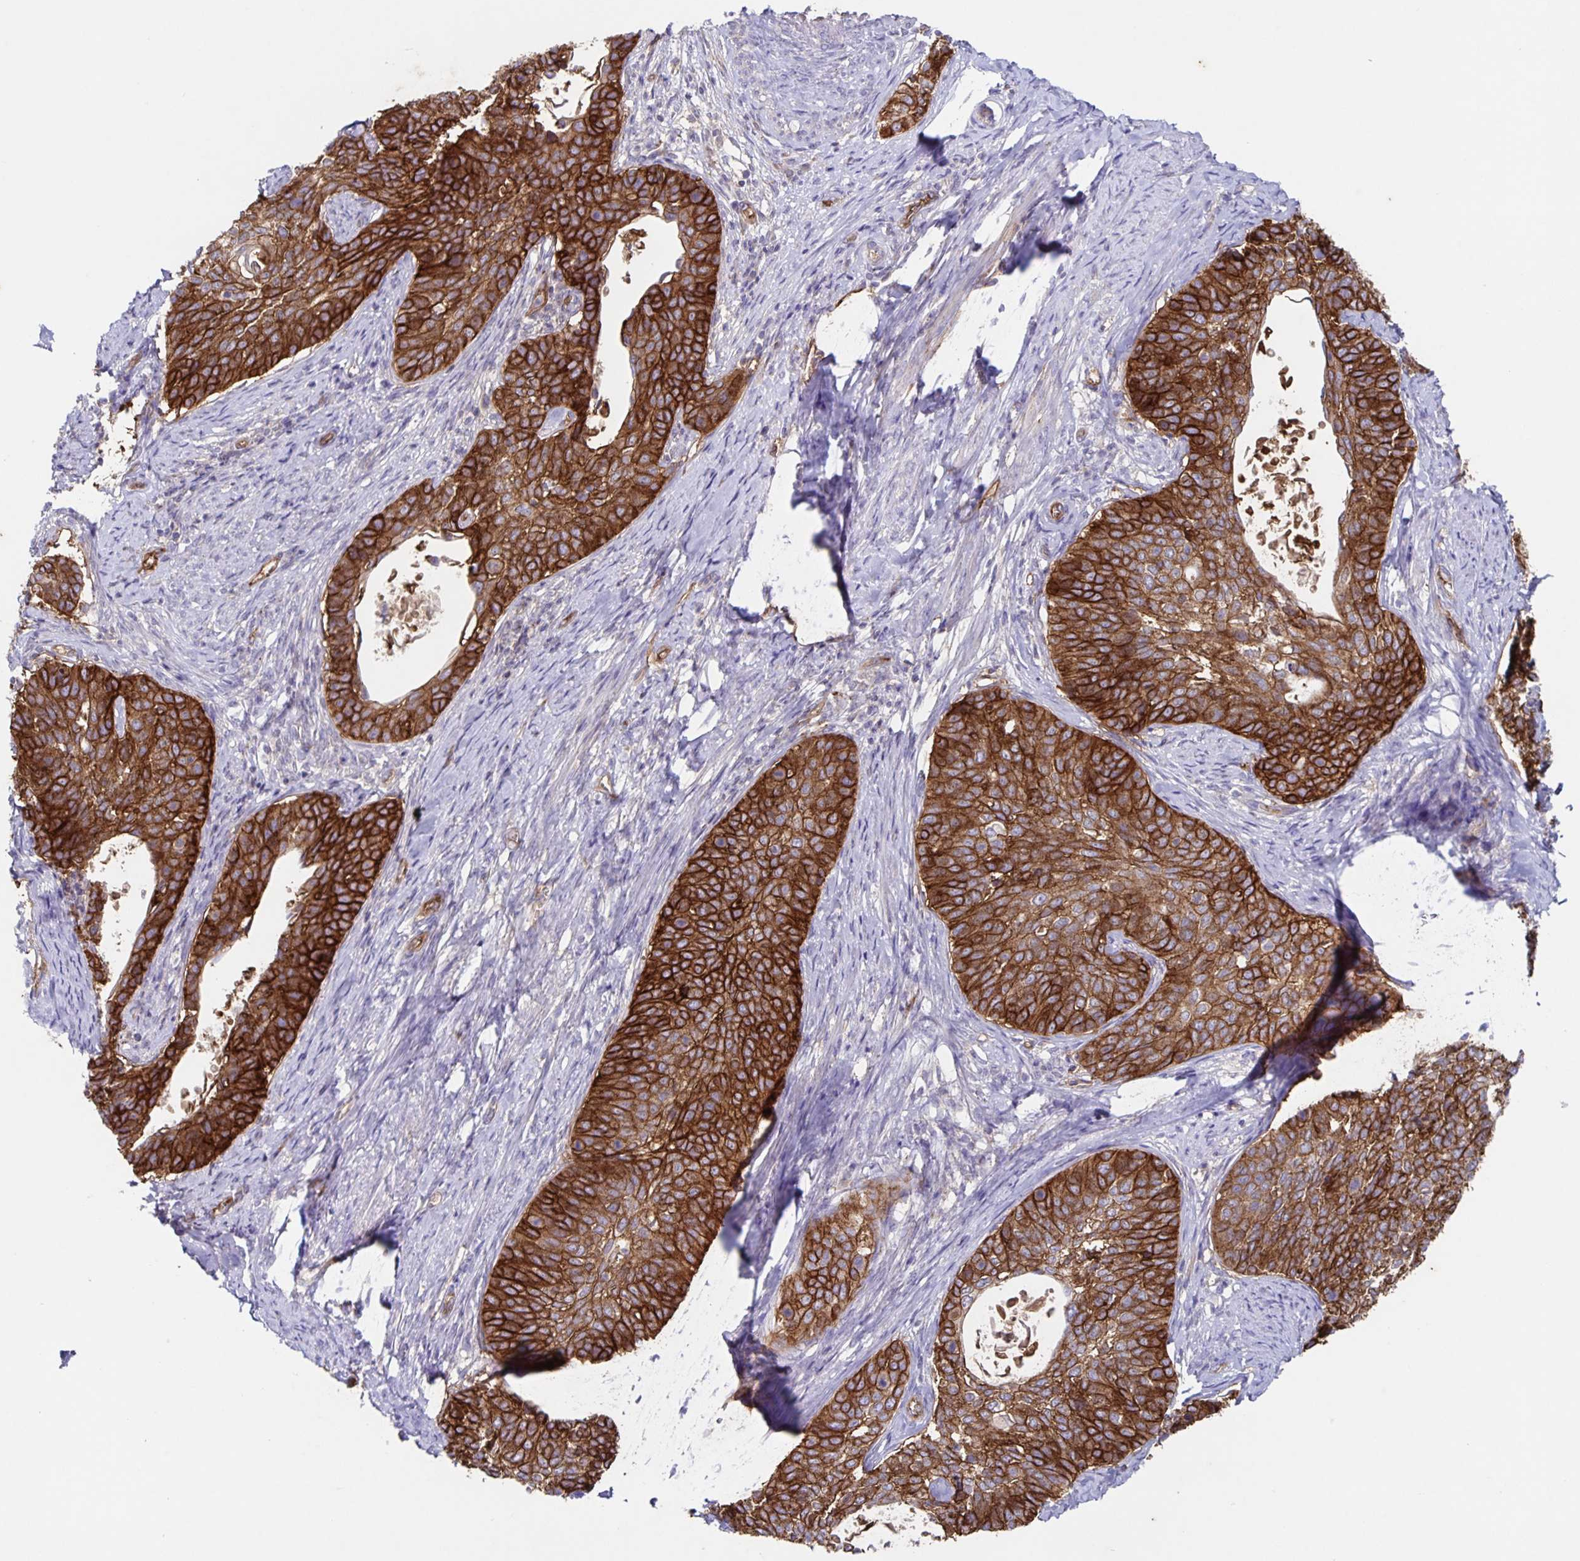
{"staining": {"intensity": "strong", "quantity": ">75%", "location": "cytoplasmic/membranous"}, "tissue": "cervical cancer", "cell_type": "Tumor cells", "image_type": "cancer", "snomed": [{"axis": "morphology", "description": "Squamous cell carcinoma, NOS"}, {"axis": "topography", "description": "Cervix"}], "caption": "Squamous cell carcinoma (cervical) stained with immunohistochemistry shows strong cytoplasmic/membranous positivity in approximately >75% of tumor cells.", "gene": "ITGA2", "patient": {"sex": "female", "age": 69}}